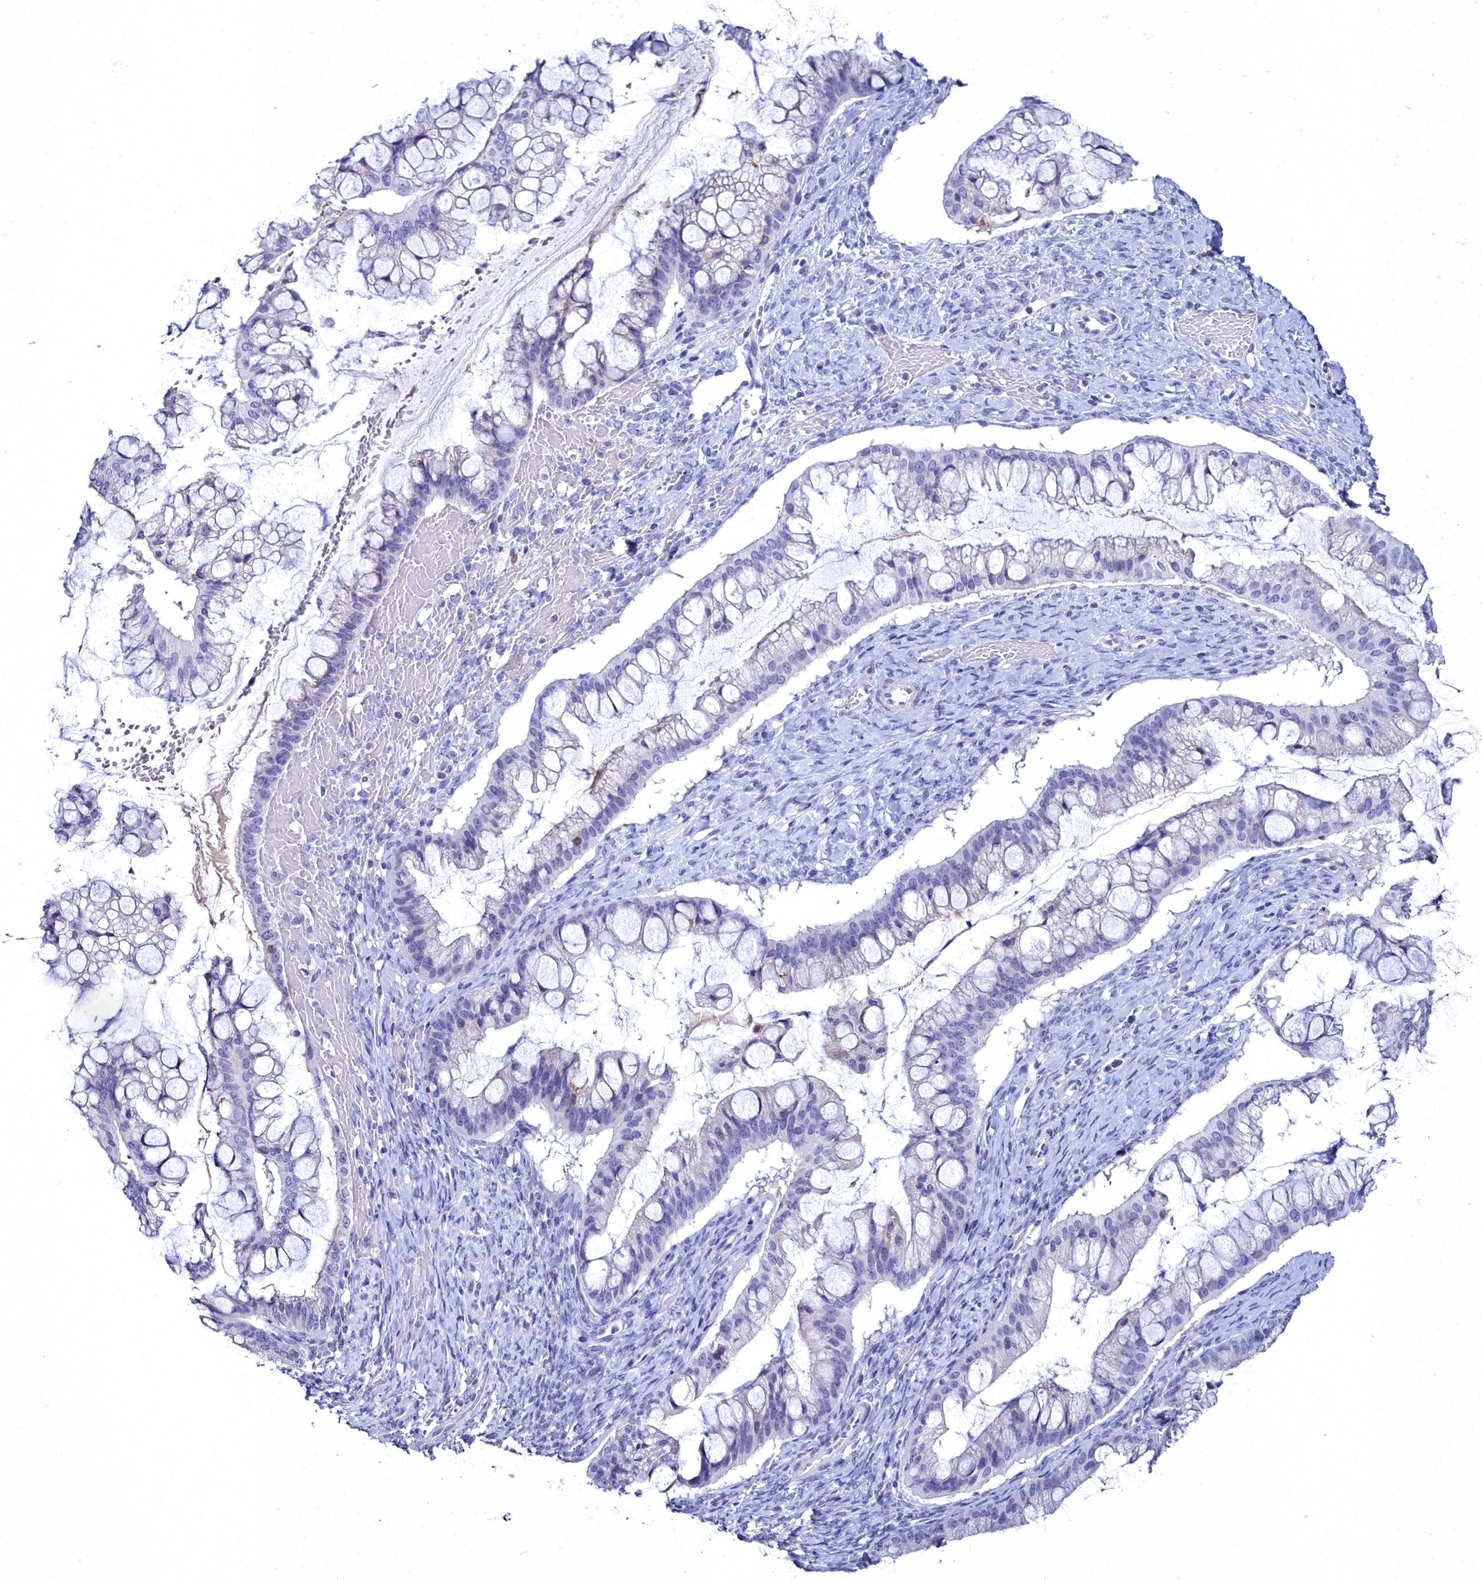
{"staining": {"intensity": "negative", "quantity": "none", "location": "none"}, "tissue": "ovarian cancer", "cell_type": "Tumor cells", "image_type": "cancer", "snomed": [{"axis": "morphology", "description": "Cystadenocarcinoma, mucinous, NOS"}, {"axis": "topography", "description": "Ovary"}], "caption": "An IHC image of mucinous cystadenocarcinoma (ovarian) is shown. There is no staining in tumor cells of mucinous cystadenocarcinoma (ovarian).", "gene": "ELAPOR2", "patient": {"sex": "female", "age": 73}}